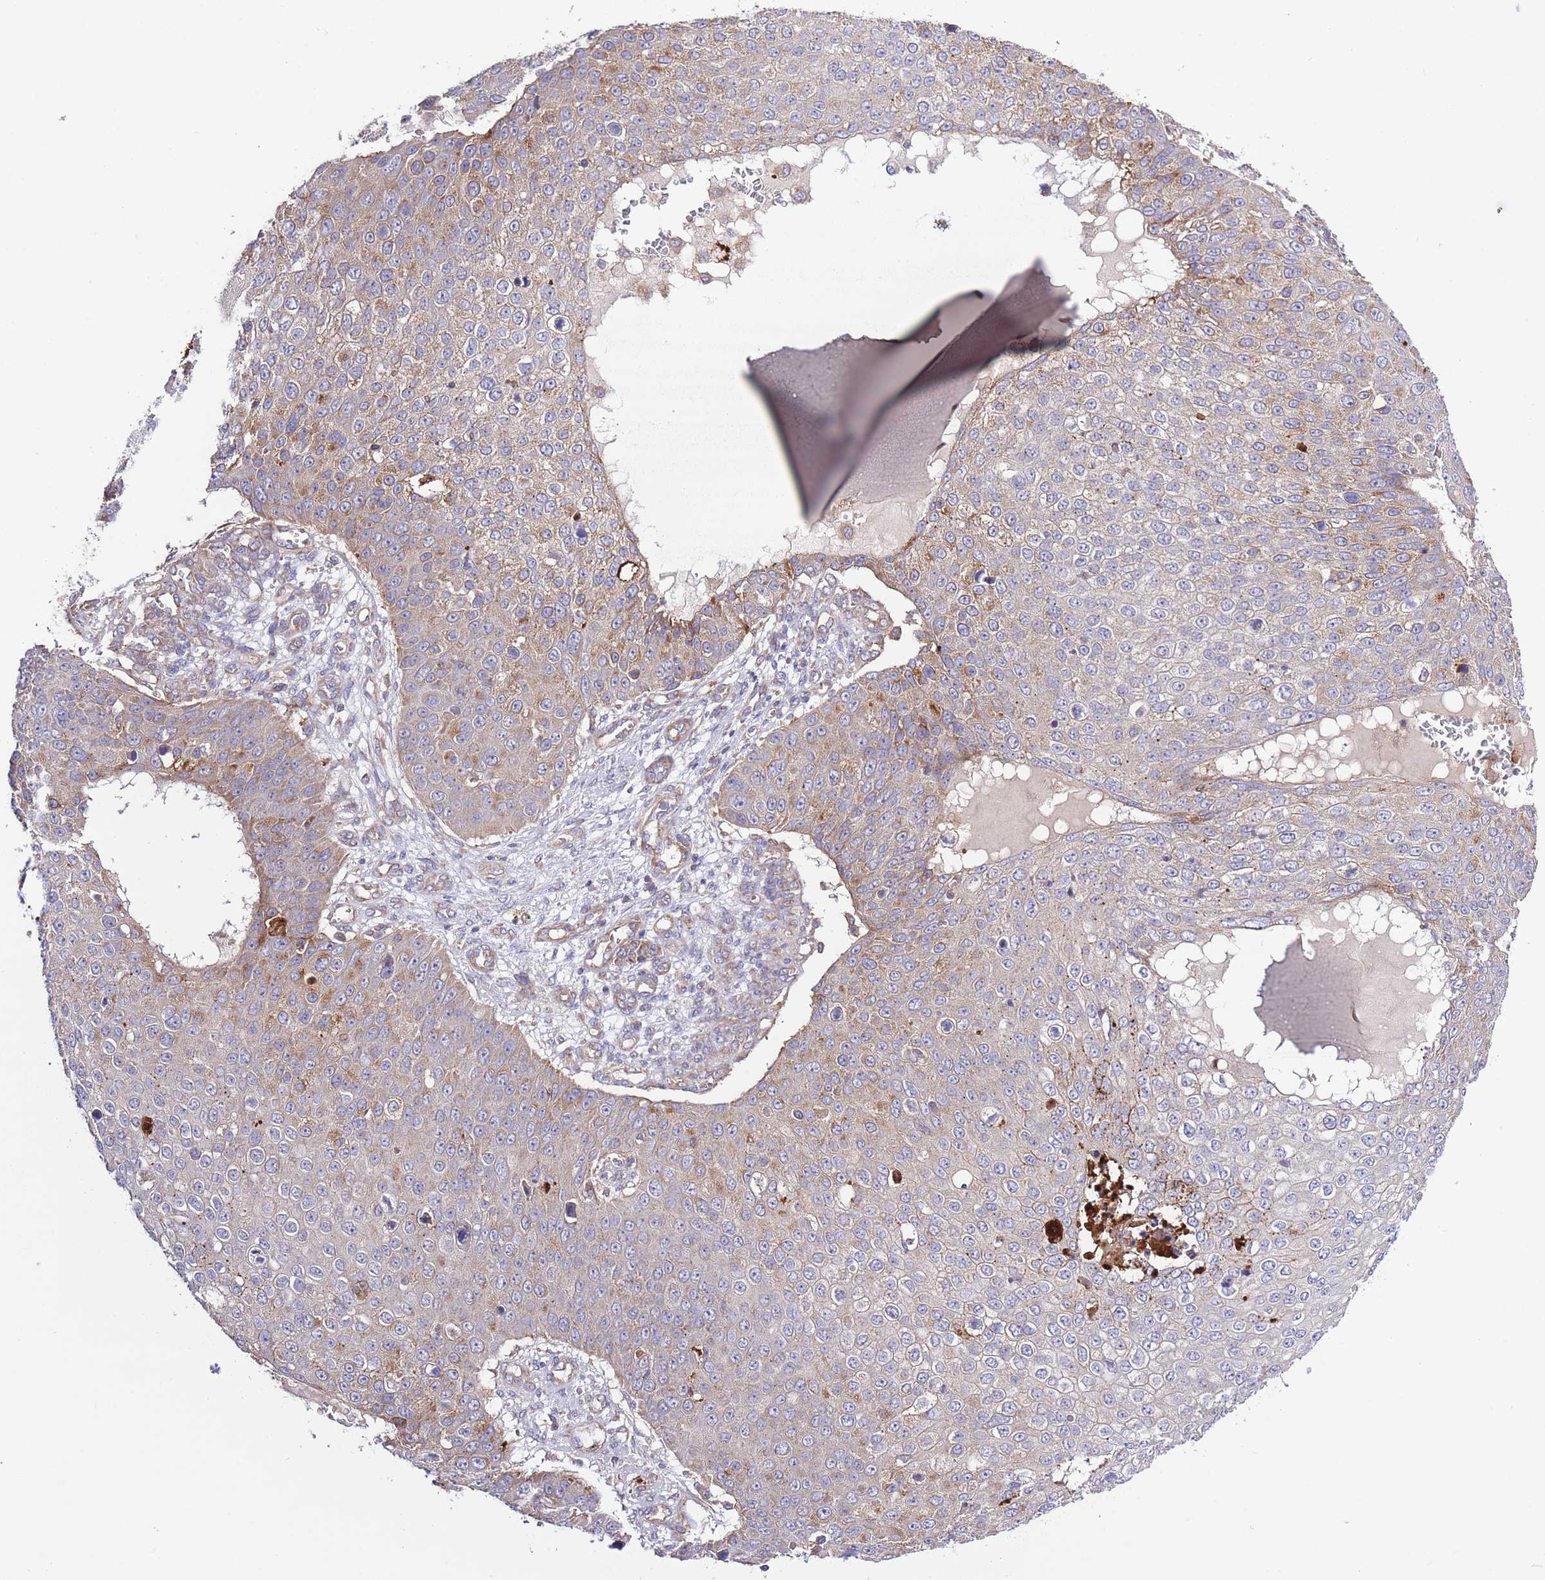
{"staining": {"intensity": "weak", "quantity": "<25%", "location": "cytoplasmic/membranous"}, "tissue": "skin cancer", "cell_type": "Tumor cells", "image_type": "cancer", "snomed": [{"axis": "morphology", "description": "Squamous cell carcinoma, NOS"}, {"axis": "topography", "description": "Skin"}], "caption": "Squamous cell carcinoma (skin) stained for a protein using IHC shows no positivity tumor cells.", "gene": "ATP13A2", "patient": {"sex": "male", "age": 71}}